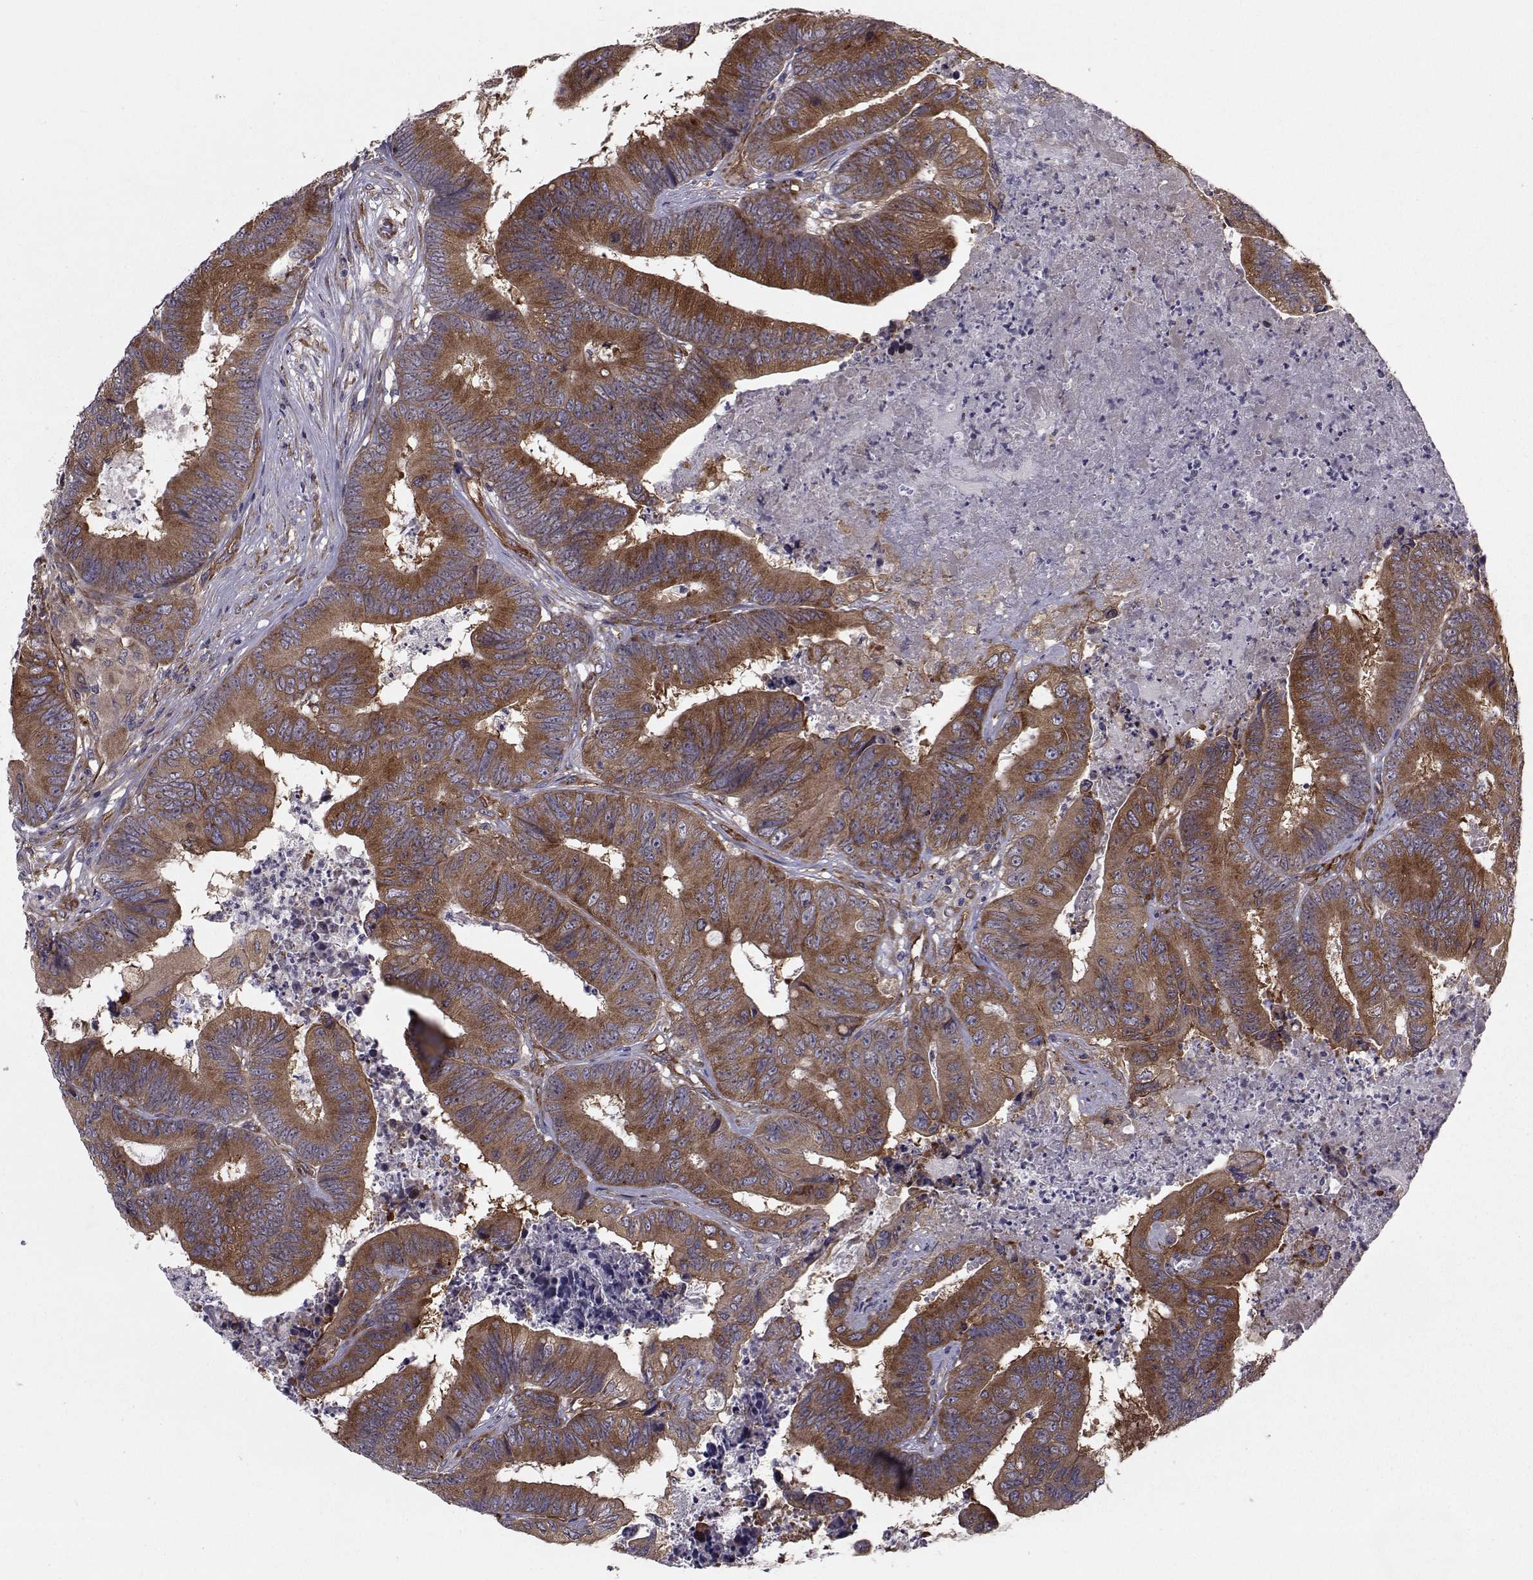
{"staining": {"intensity": "strong", "quantity": ">75%", "location": "cytoplasmic/membranous"}, "tissue": "colorectal cancer", "cell_type": "Tumor cells", "image_type": "cancer", "snomed": [{"axis": "morphology", "description": "Adenocarcinoma, NOS"}, {"axis": "topography", "description": "Colon"}], "caption": "High-power microscopy captured an IHC micrograph of colorectal adenocarcinoma, revealing strong cytoplasmic/membranous positivity in approximately >75% of tumor cells. The protein of interest is stained brown, and the nuclei are stained in blue (DAB (3,3'-diaminobenzidine) IHC with brightfield microscopy, high magnification).", "gene": "TRIP10", "patient": {"sex": "male", "age": 84}}